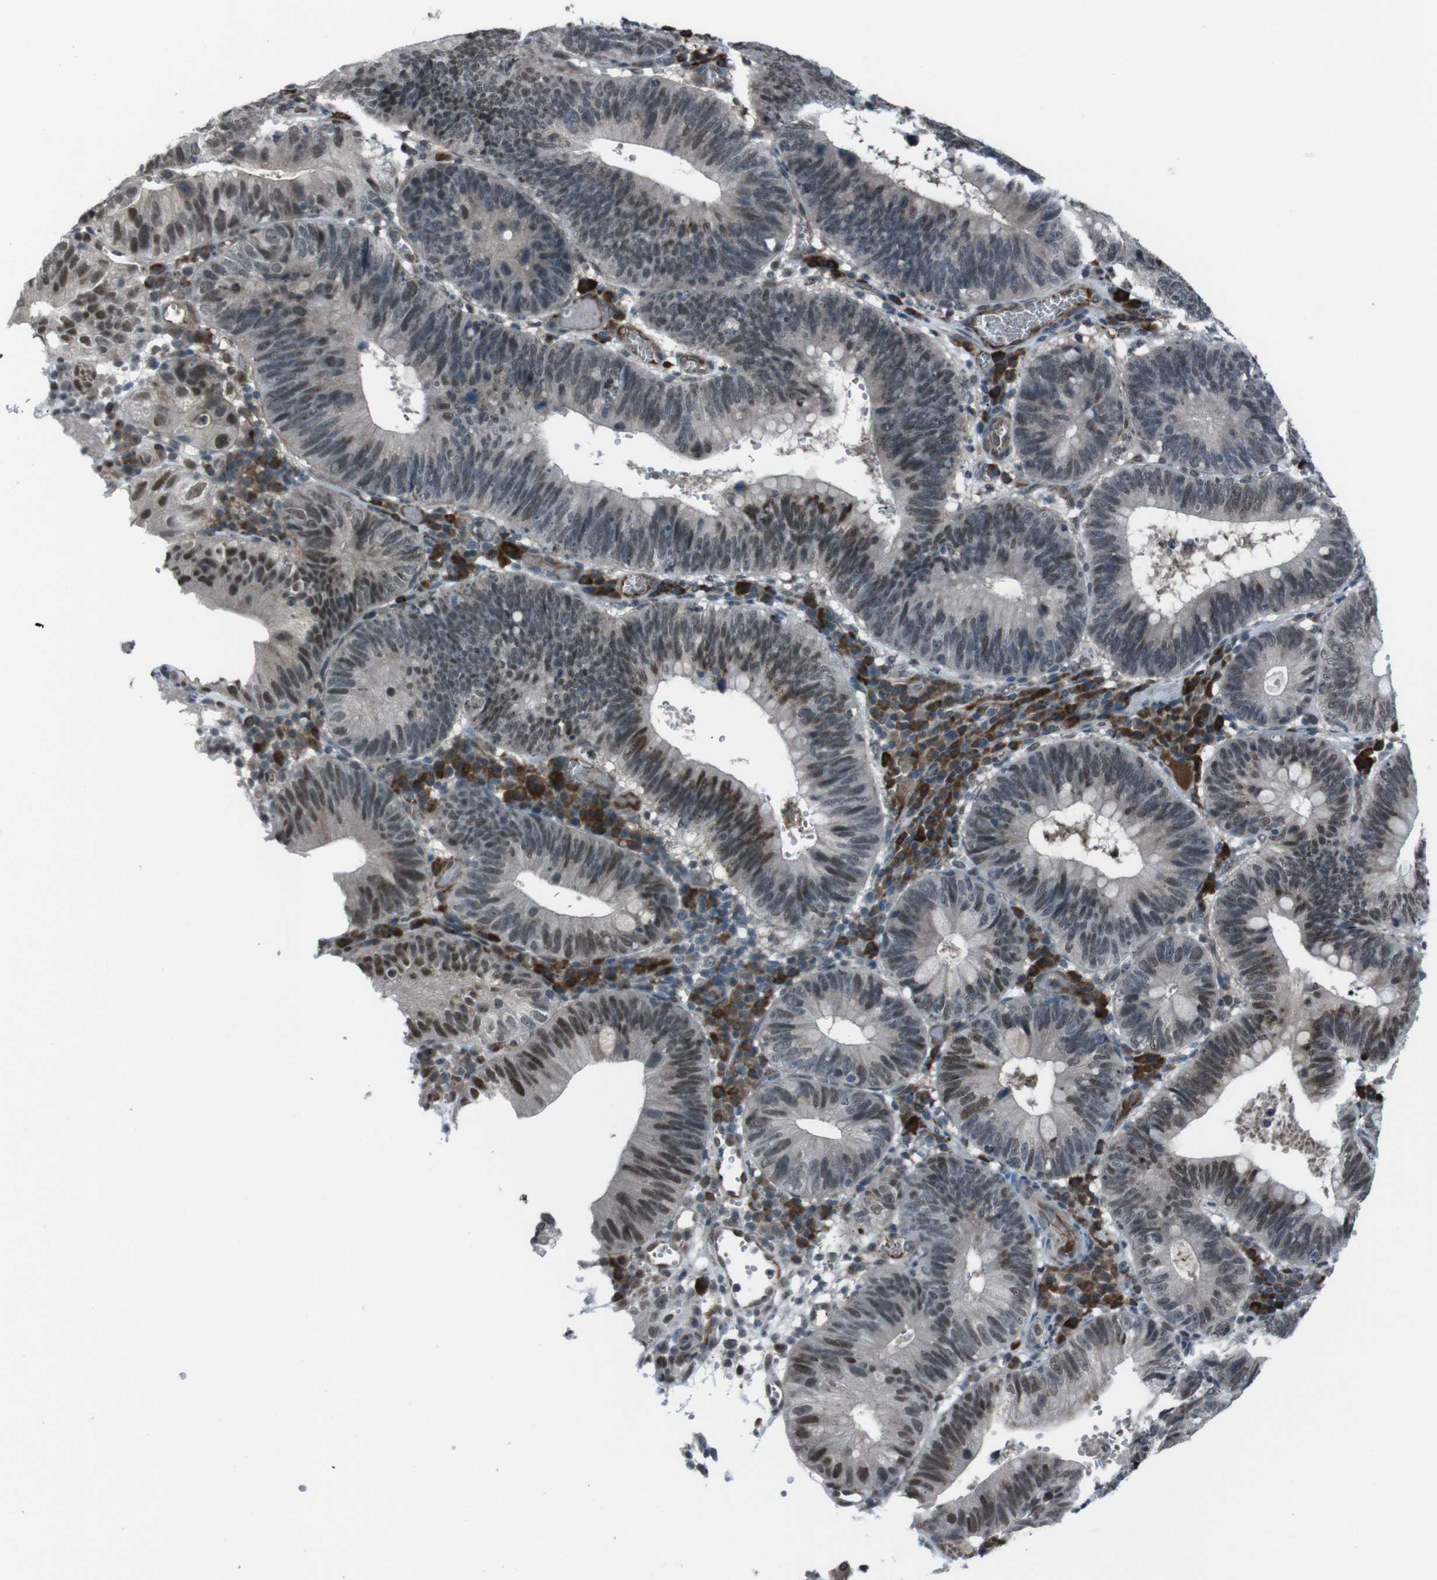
{"staining": {"intensity": "moderate", "quantity": "25%-75%", "location": "cytoplasmic/membranous,nuclear"}, "tissue": "stomach cancer", "cell_type": "Tumor cells", "image_type": "cancer", "snomed": [{"axis": "morphology", "description": "Adenocarcinoma, NOS"}, {"axis": "topography", "description": "Stomach"}], "caption": "Immunohistochemical staining of human stomach cancer shows medium levels of moderate cytoplasmic/membranous and nuclear protein staining in approximately 25%-75% of tumor cells.", "gene": "SS18L1", "patient": {"sex": "male", "age": 59}}